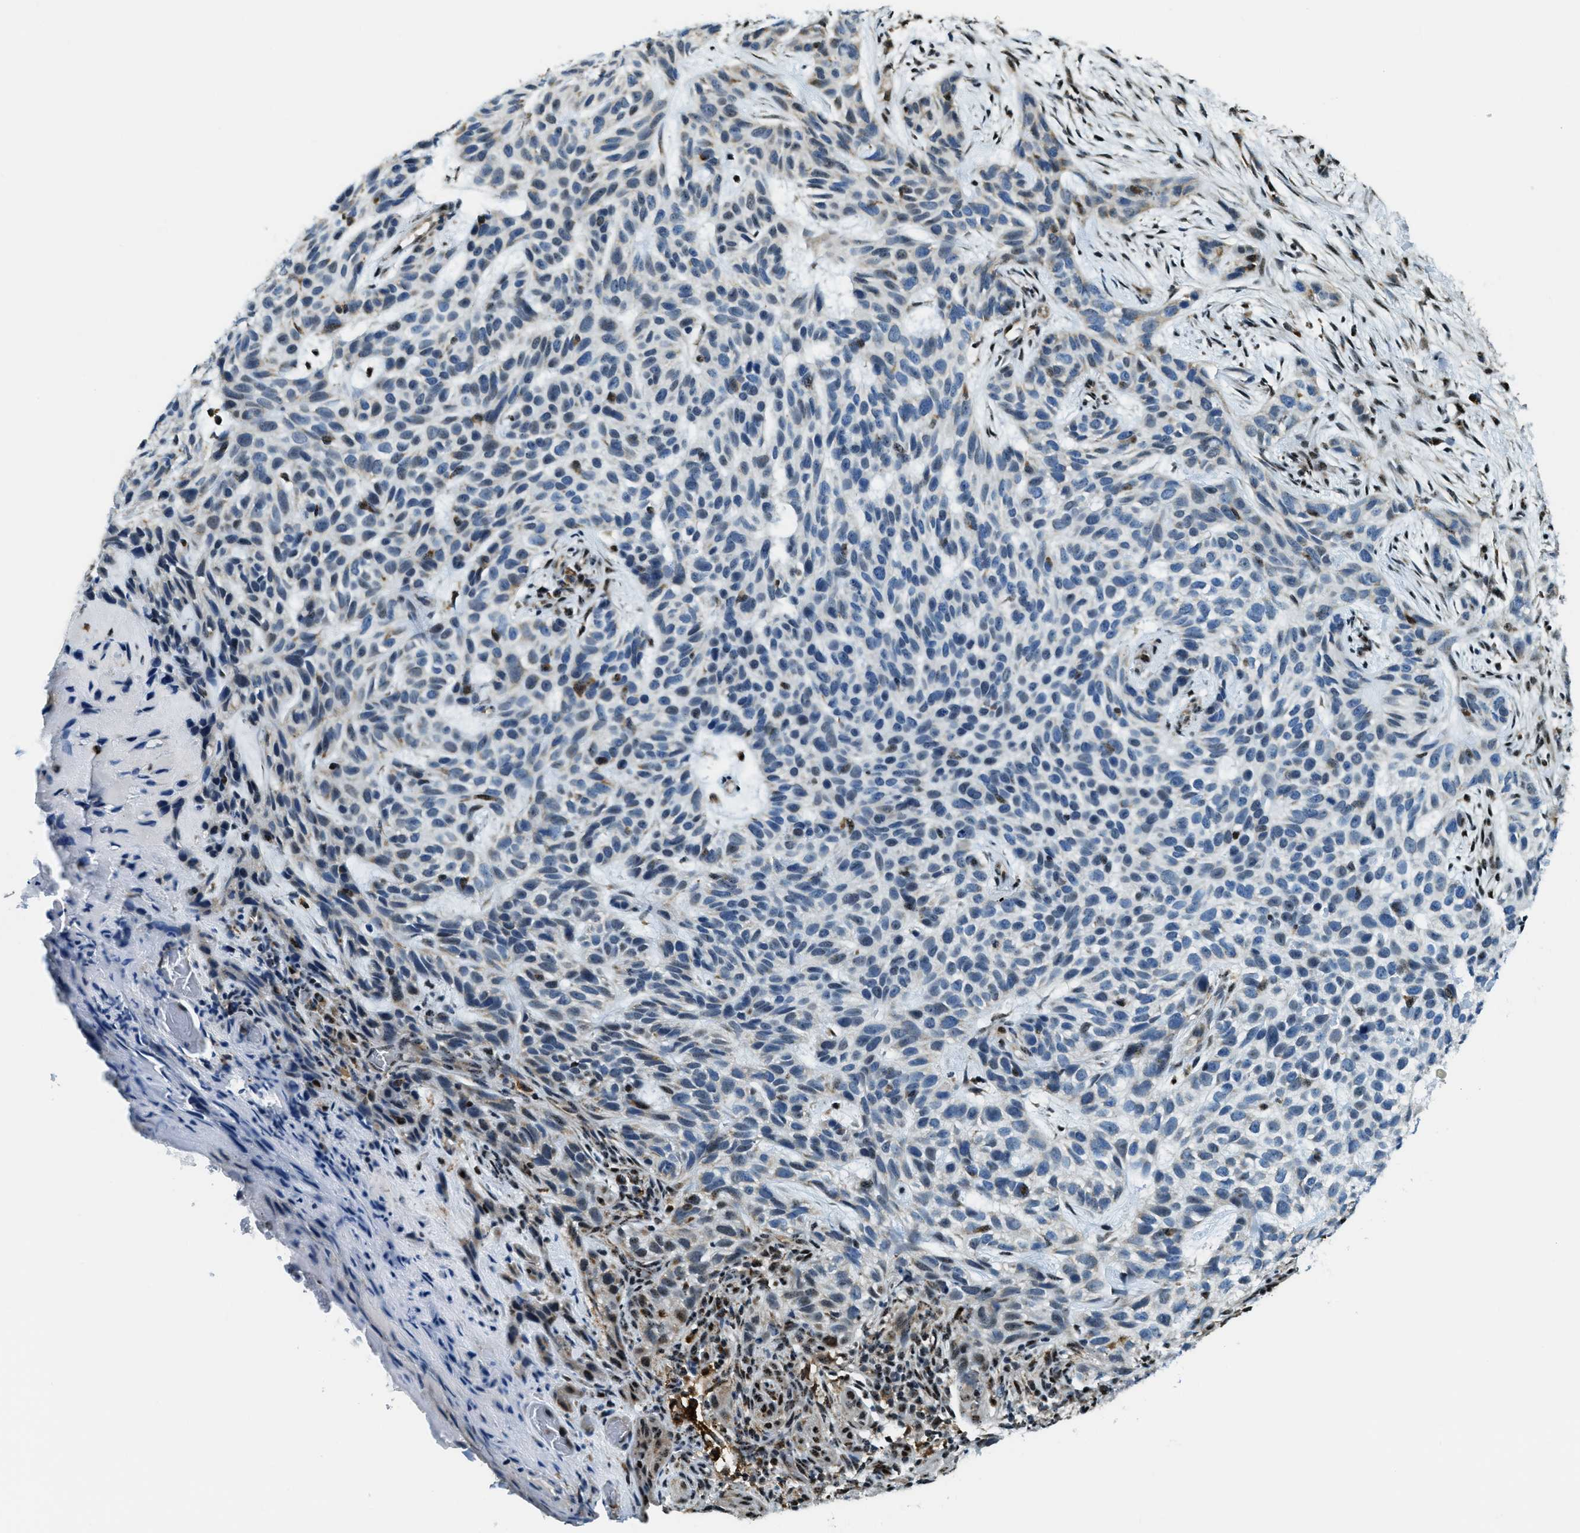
{"staining": {"intensity": "weak", "quantity": "<25%", "location": "cytoplasmic/membranous"}, "tissue": "skin cancer", "cell_type": "Tumor cells", "image_type": "cancer", "snomed": [{"axis": "morphology", "description": "Normal tissue, NOS"}, {"axis": "morphology", "description": "Basal cell carcinoma"}, {"axis": "topography", "description": "Skin"}], "caption": "Skin cancer (basal cell carcinoma) stained for a protein using immunohistochemistry (IHC) reveals no expression tumor cells.", "gene": "SP100", "patient": {"sex": "male", "age": 79}}